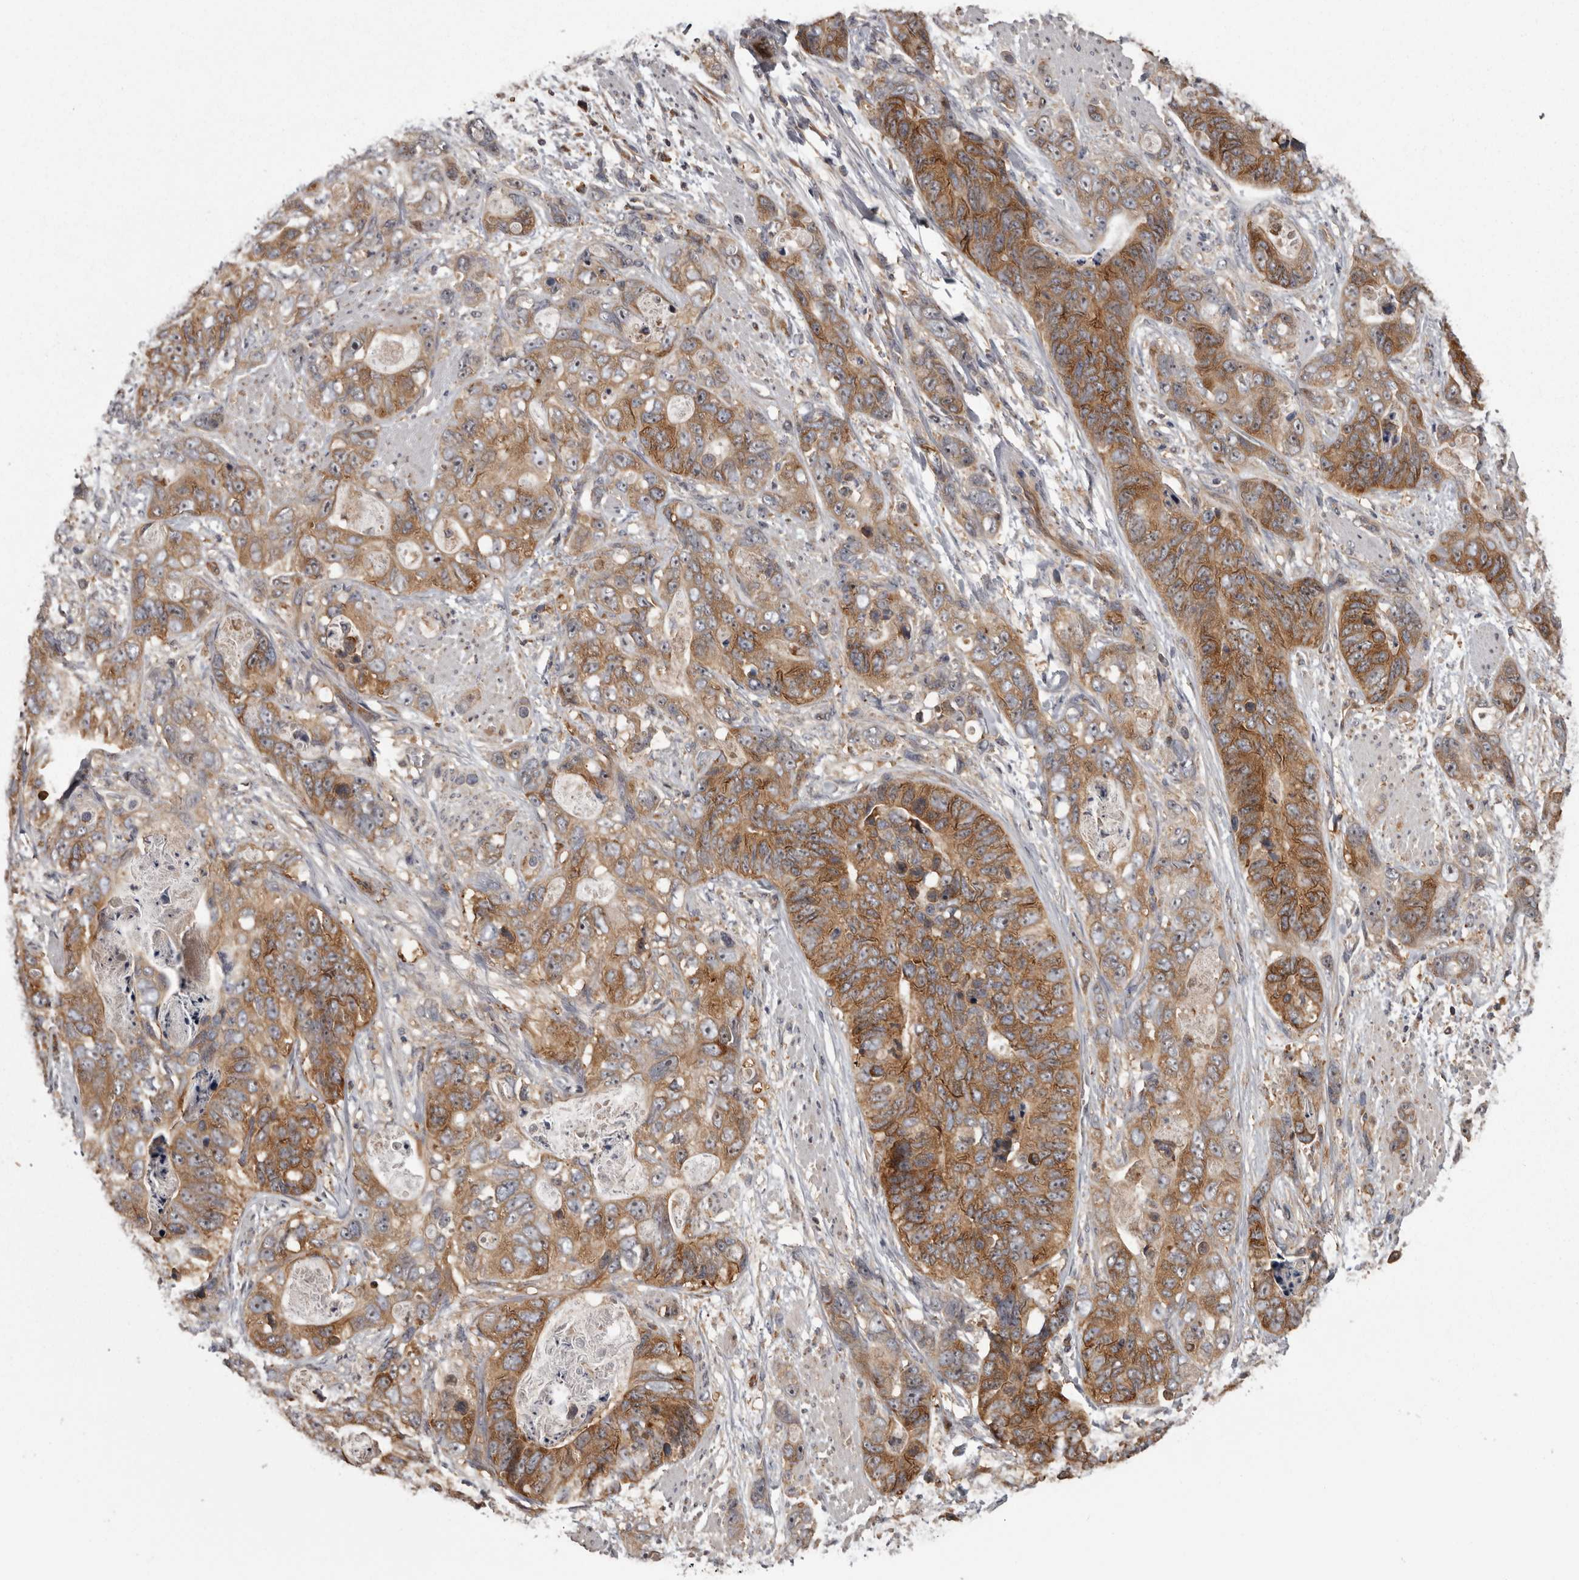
{"staining": {"intensity": "moderate", "quantity": ">75%", "location": "cytoplasmic/membranous"}, "tissue": "stomach cancer", "cell_type": "Tumor cells", "image_type": "cancer", "snomed": [{"axis": "morphology", "description": "Adenocarcinoma, NOS"}, {"axis": "topography", "description": "Stomach"}], "caption": "Immunohistochemical staining of stomach adenocarcinoma demonstrates medium levels of moderate cytoplasmic/membranous protein expression in approximately >75% of tumor cells. (brown staining indicates protein expression, while blue staining denotes nuclei).", "gene": "DARS1", "patient": {"sex": "female", "age": 89}}